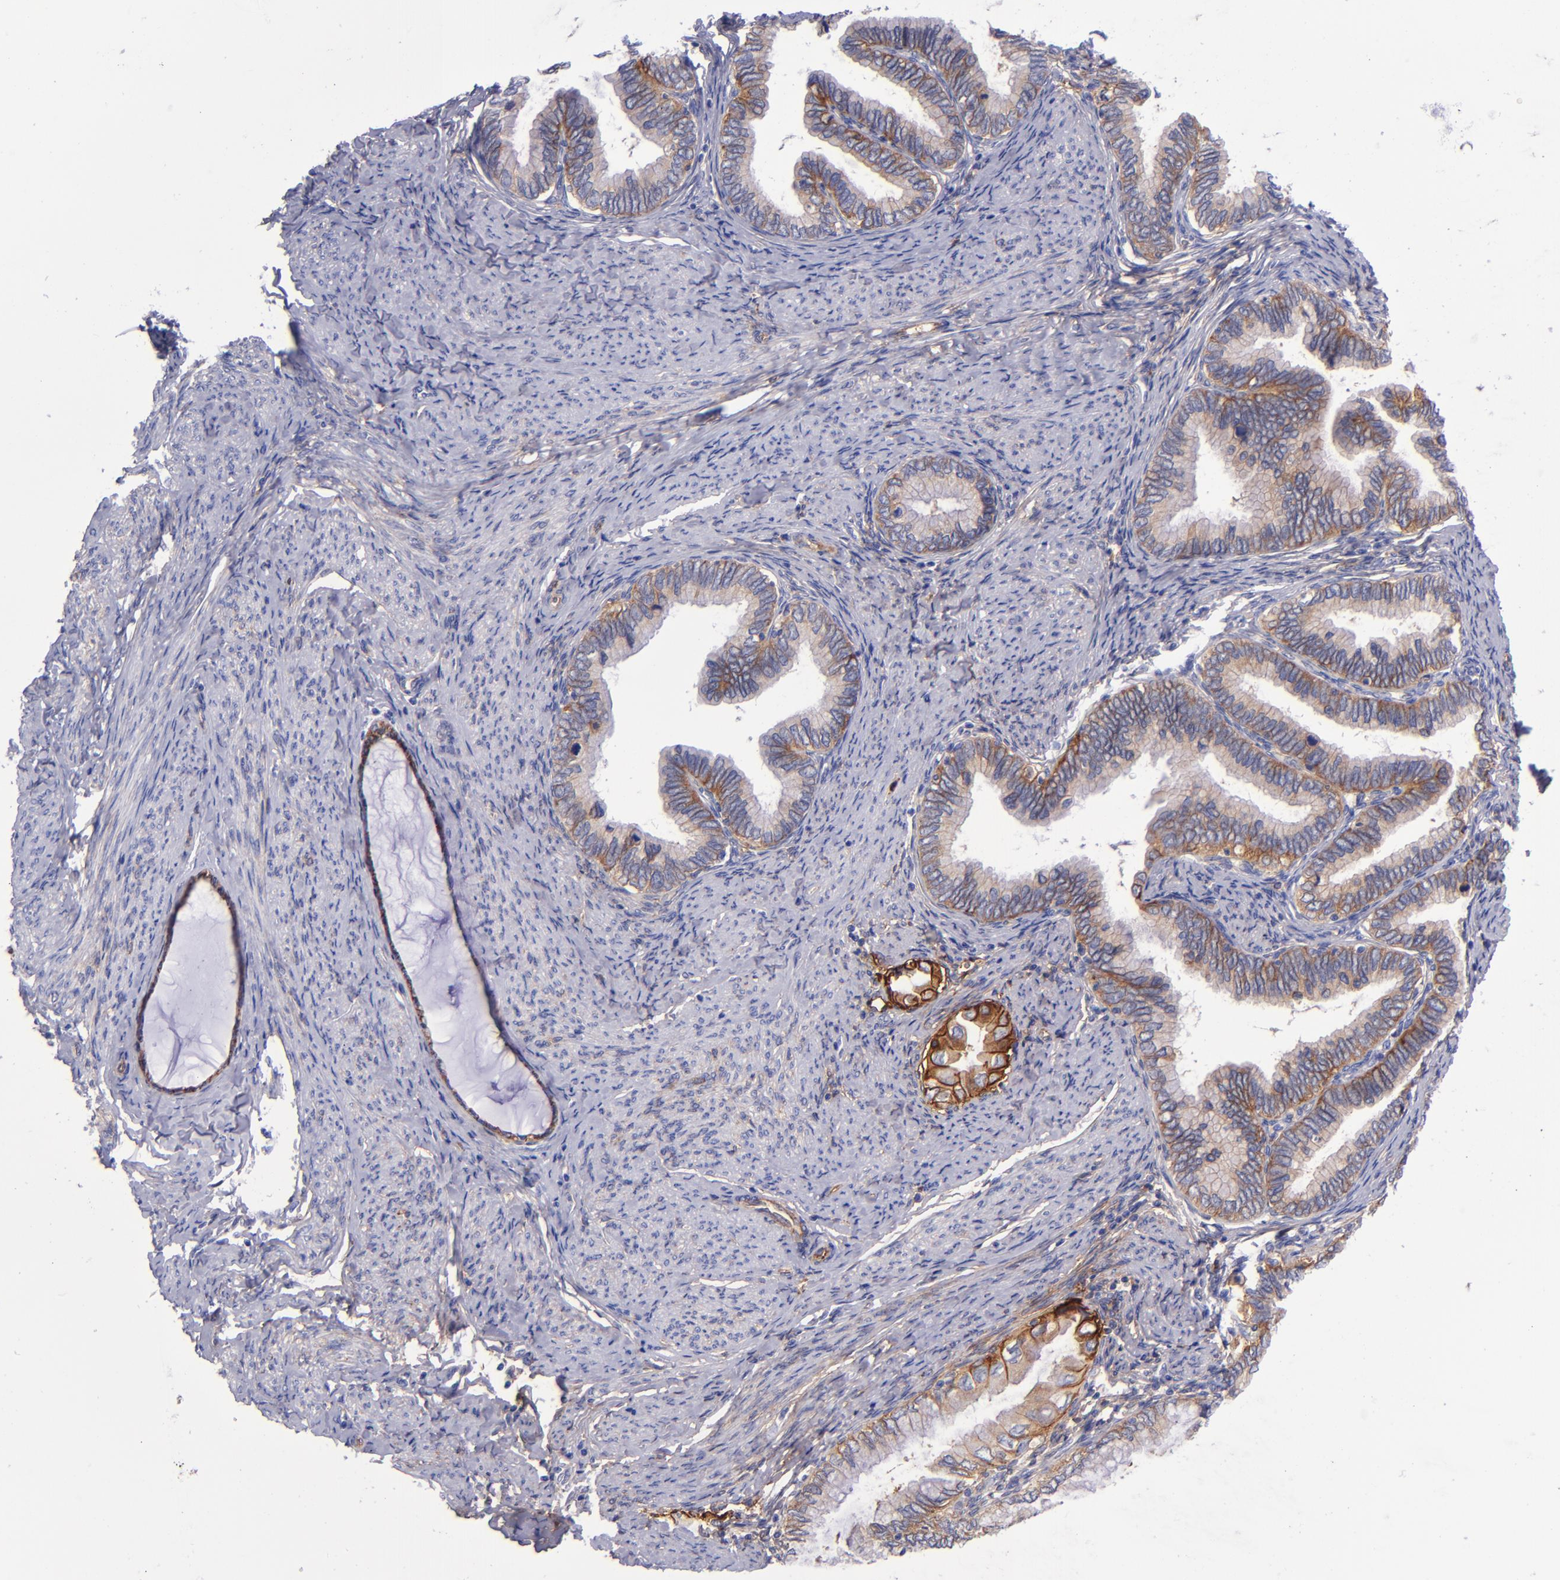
{"staining": {"intensity": "moderate", "quantity": "<25%", "location": "cytoplasmic/membranous"}, "tissue": "cervical cancer", "cell_type": "Tumor cells", "image_type": "cancer", "snomed": [{"axis": "morphology", "description": "Adenocarcinoma, NOS"}, {"axis": "topography", "description": "Cervix"}], "caption": "IHC photomicrograph of human cervical cancer (adenocarcinoma) stained for a protein (brown), which displays low levels of moderate cytoplasmic/membranous staining in about <25% of tumor cells.", "gene": "ITGAV", "patient": {"sex": "female", "age": 49}}